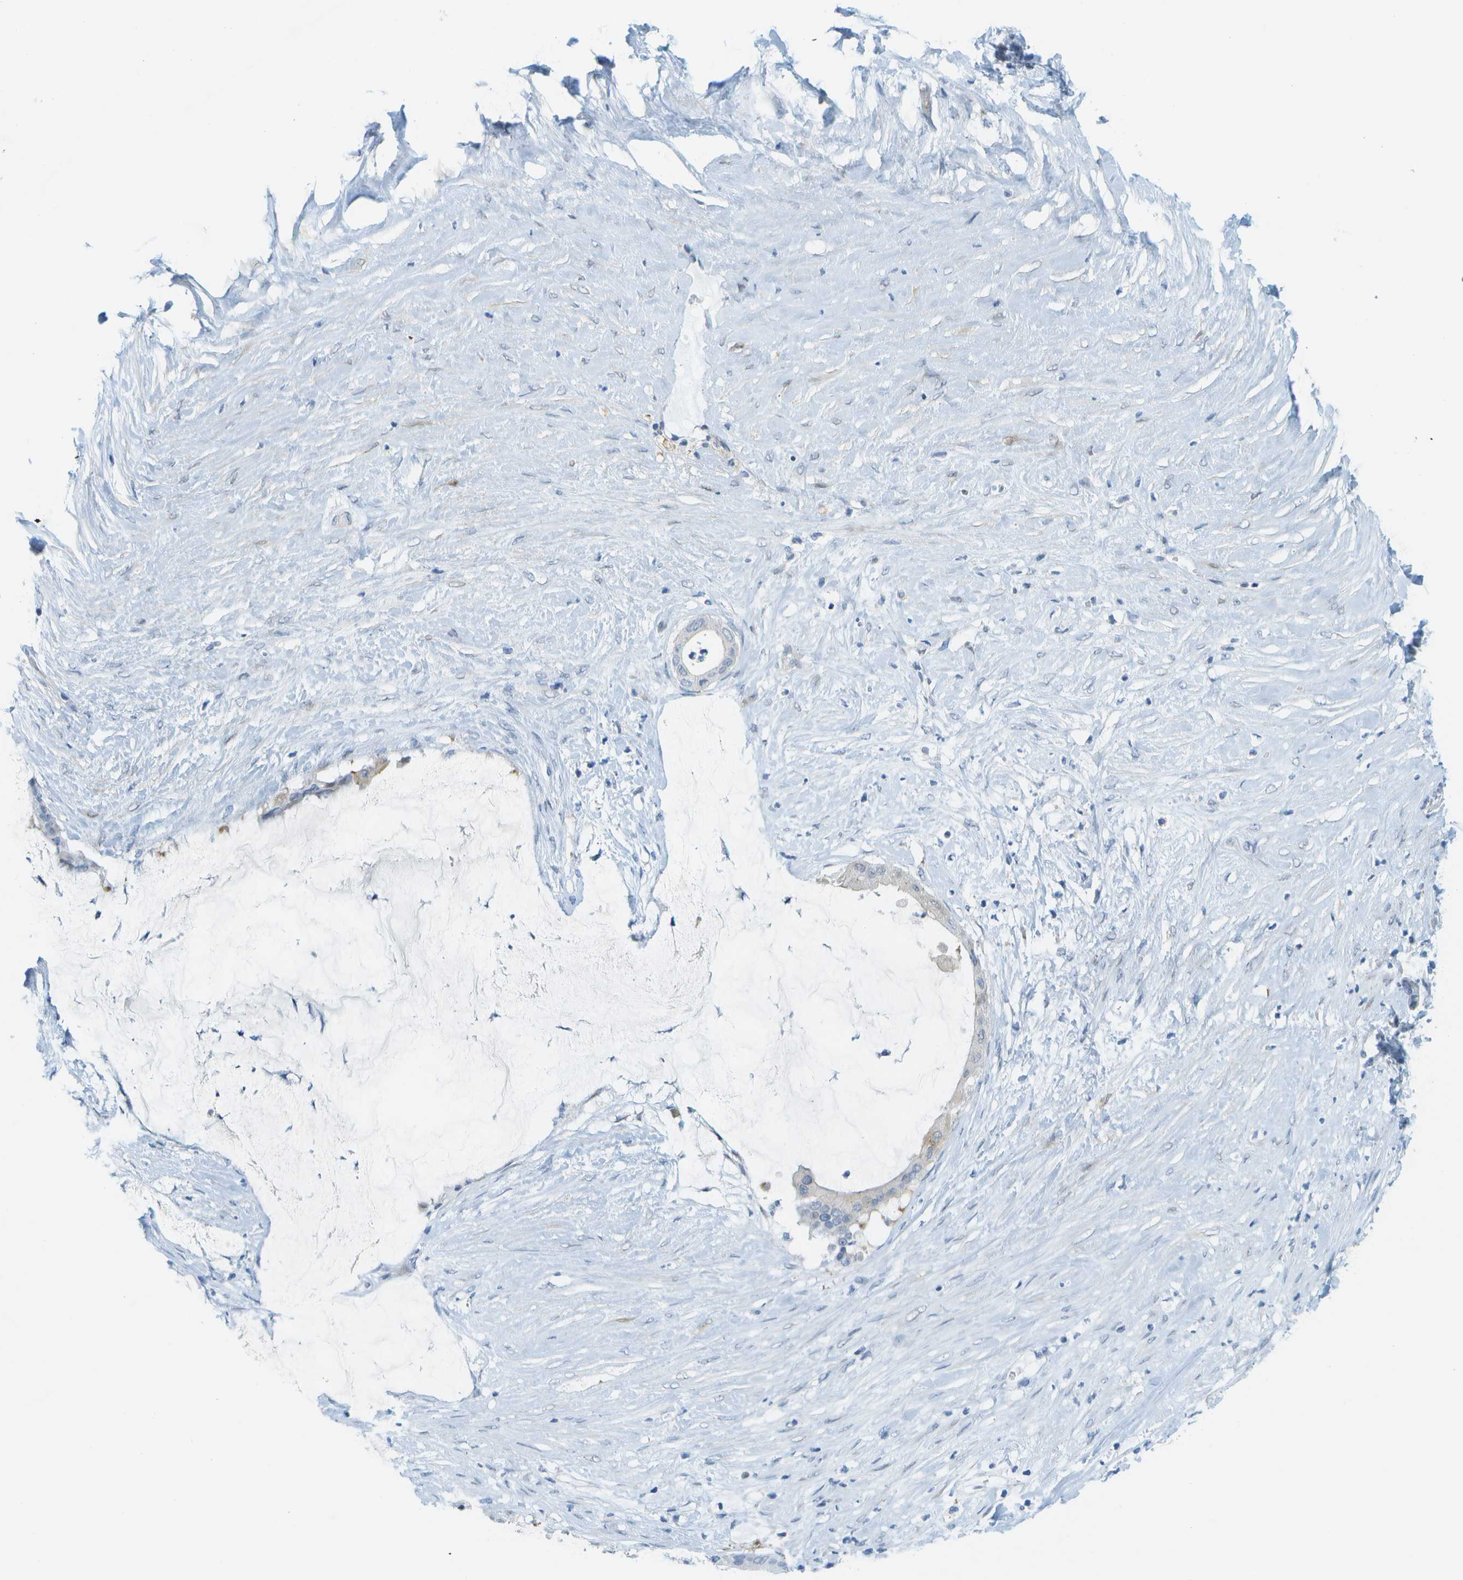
{"staining": {"intensity": "negative", "quantity": "none", "location": "none"}, "tissue": "pancreatic cancer", "cell_type": "Tumor cells", "image_type": "cancer", "snomed": [{"axis": "morphology", "description": "Adenocarcinoma, NOS"}, {"axis": "topography", "description": "Pancreas"}], "caption": "Micrograph shows no protein expression in tumor cells of pancreatic cancer tissue.", "gene": "CUL9", "patient": {"sex": "male", "age": 41}}